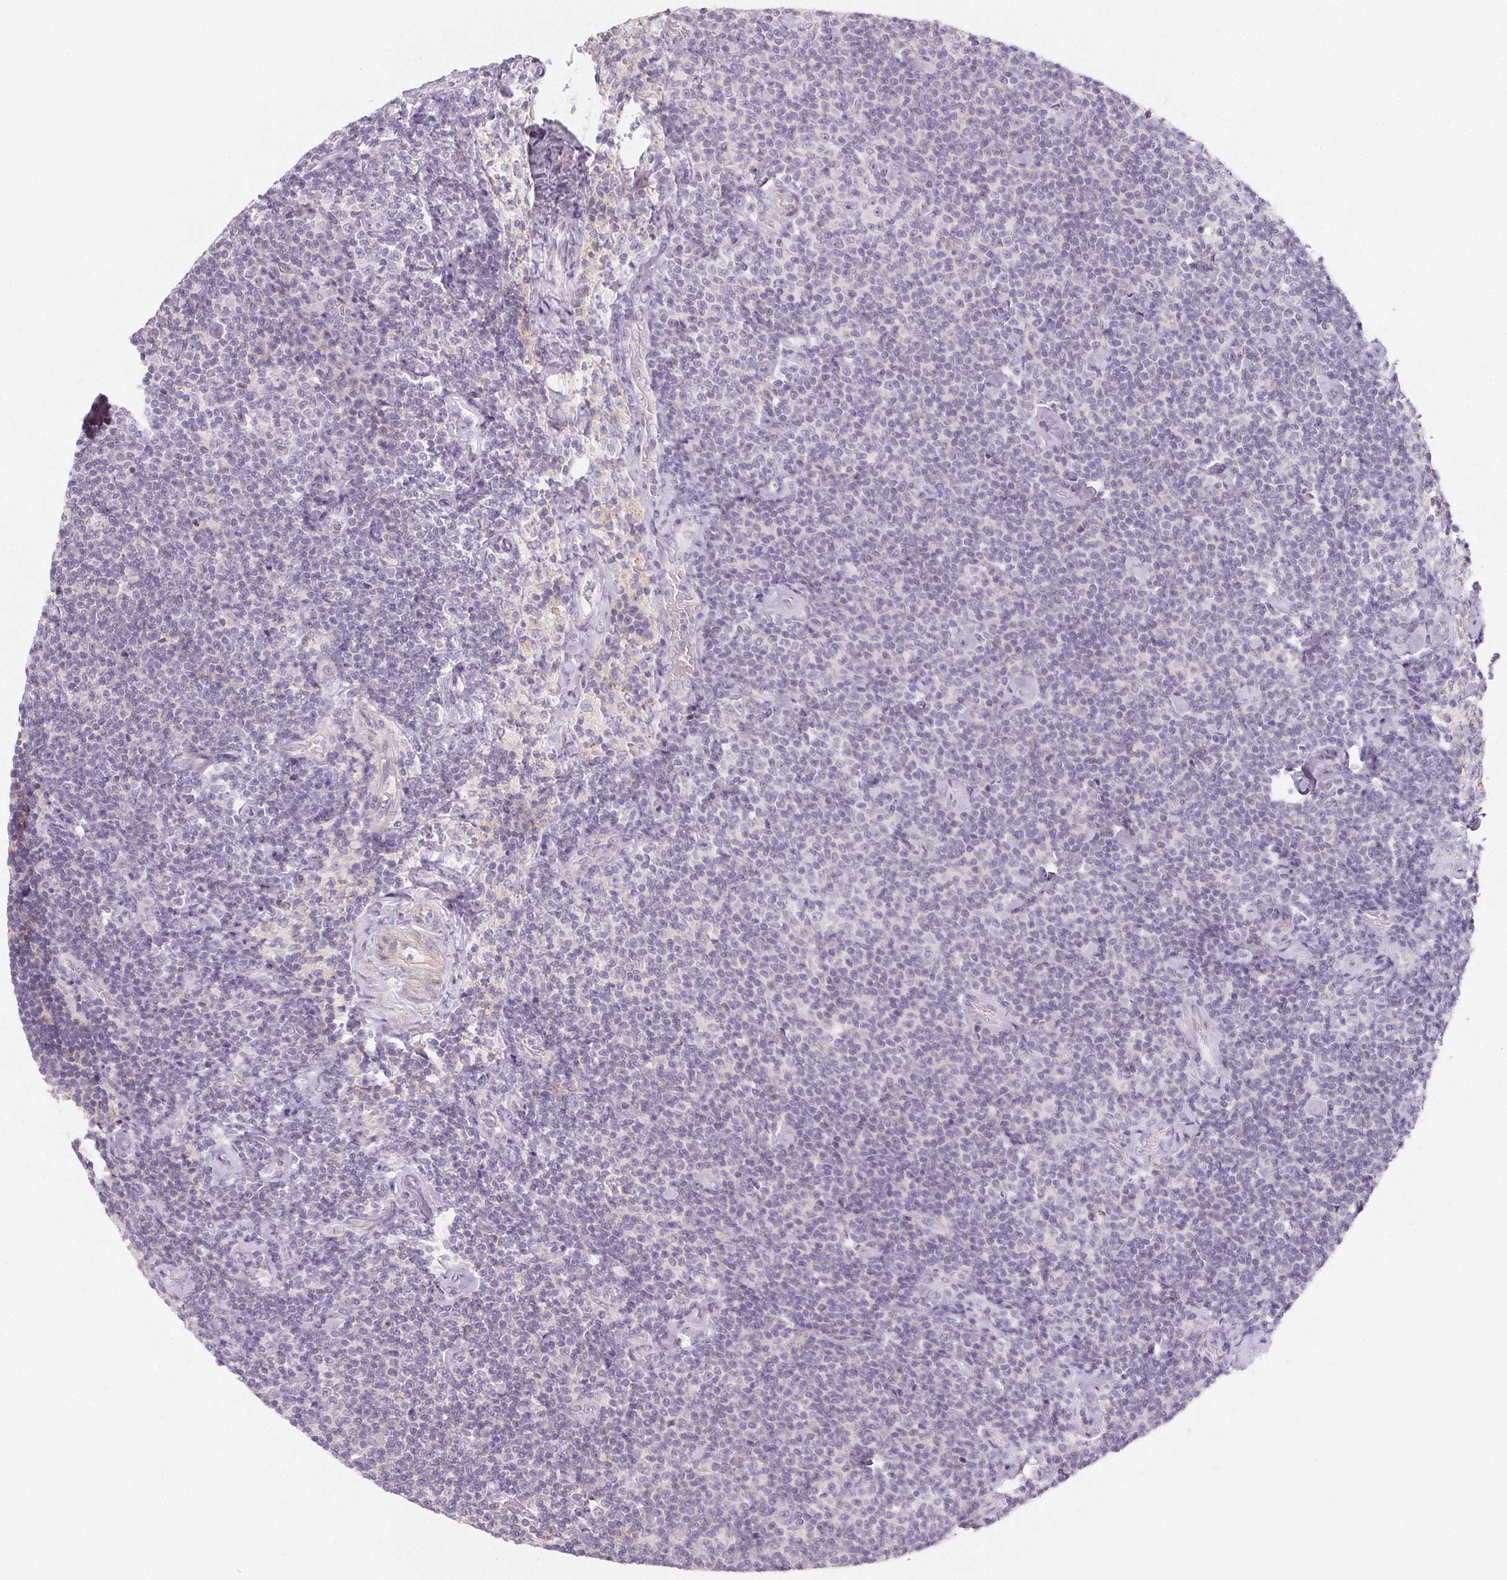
{"staining": {"intensity": "negative", "quantity": "none", "location": "none"}, "tissue": "lymphoma", "cell_type": "Tumor cells", "image_type": "cancer", "snomed": [{"axis": "morphology", "description": "Malignant lymphoma, non-Hodgkin's type, Low grade"}, {"axis": "topography", "description": "Lymph node"}], "caption": "This is a photomicrograph of immunohistochemistry (IHC) staining of lymphoma, which shows no expression in tumor cells.", "gene": "LRRC23", "patient": {"sex": "male", "age": 81}}